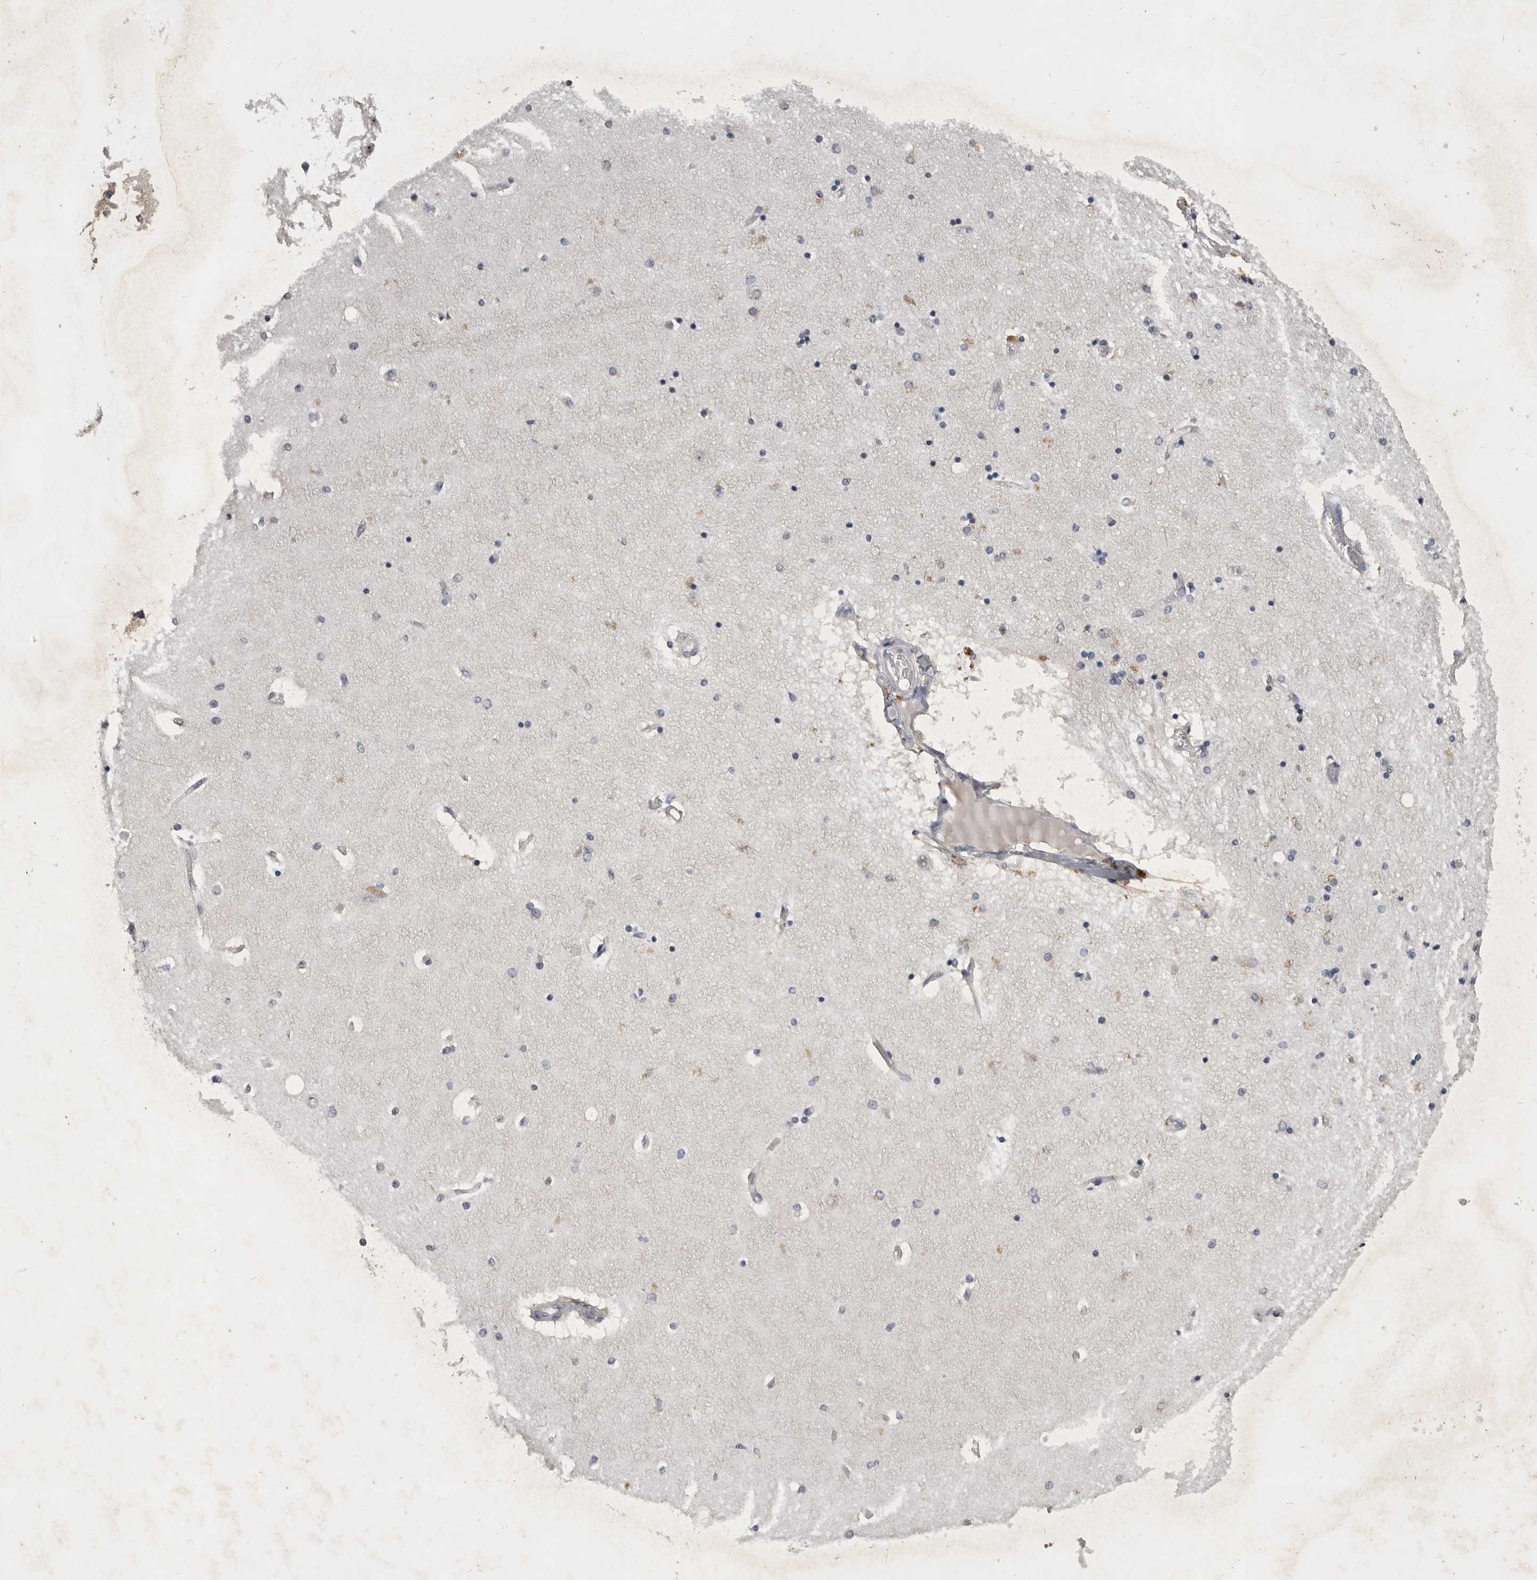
{"staining": {"intensity": "negative", "quantity": "none", "location": "none"}, "tissue": "hippocampus", "cell_type": "Glial cells", "image_type": "normal", "snomed": [{"axis": "morphology", "description": "Normal tissue, NOS"}, {"axis": "topography", "description": "Hippocampus"}], "caption": "An image of human hippocampus is negative for staining in glial cells. (Stains: DAB IHC with hematoxylin counter stain, Microscopy: brightfield microscopy at high magnification).", "gene": "MRTO4", "patient": {"sex": "female", "age": 54}}